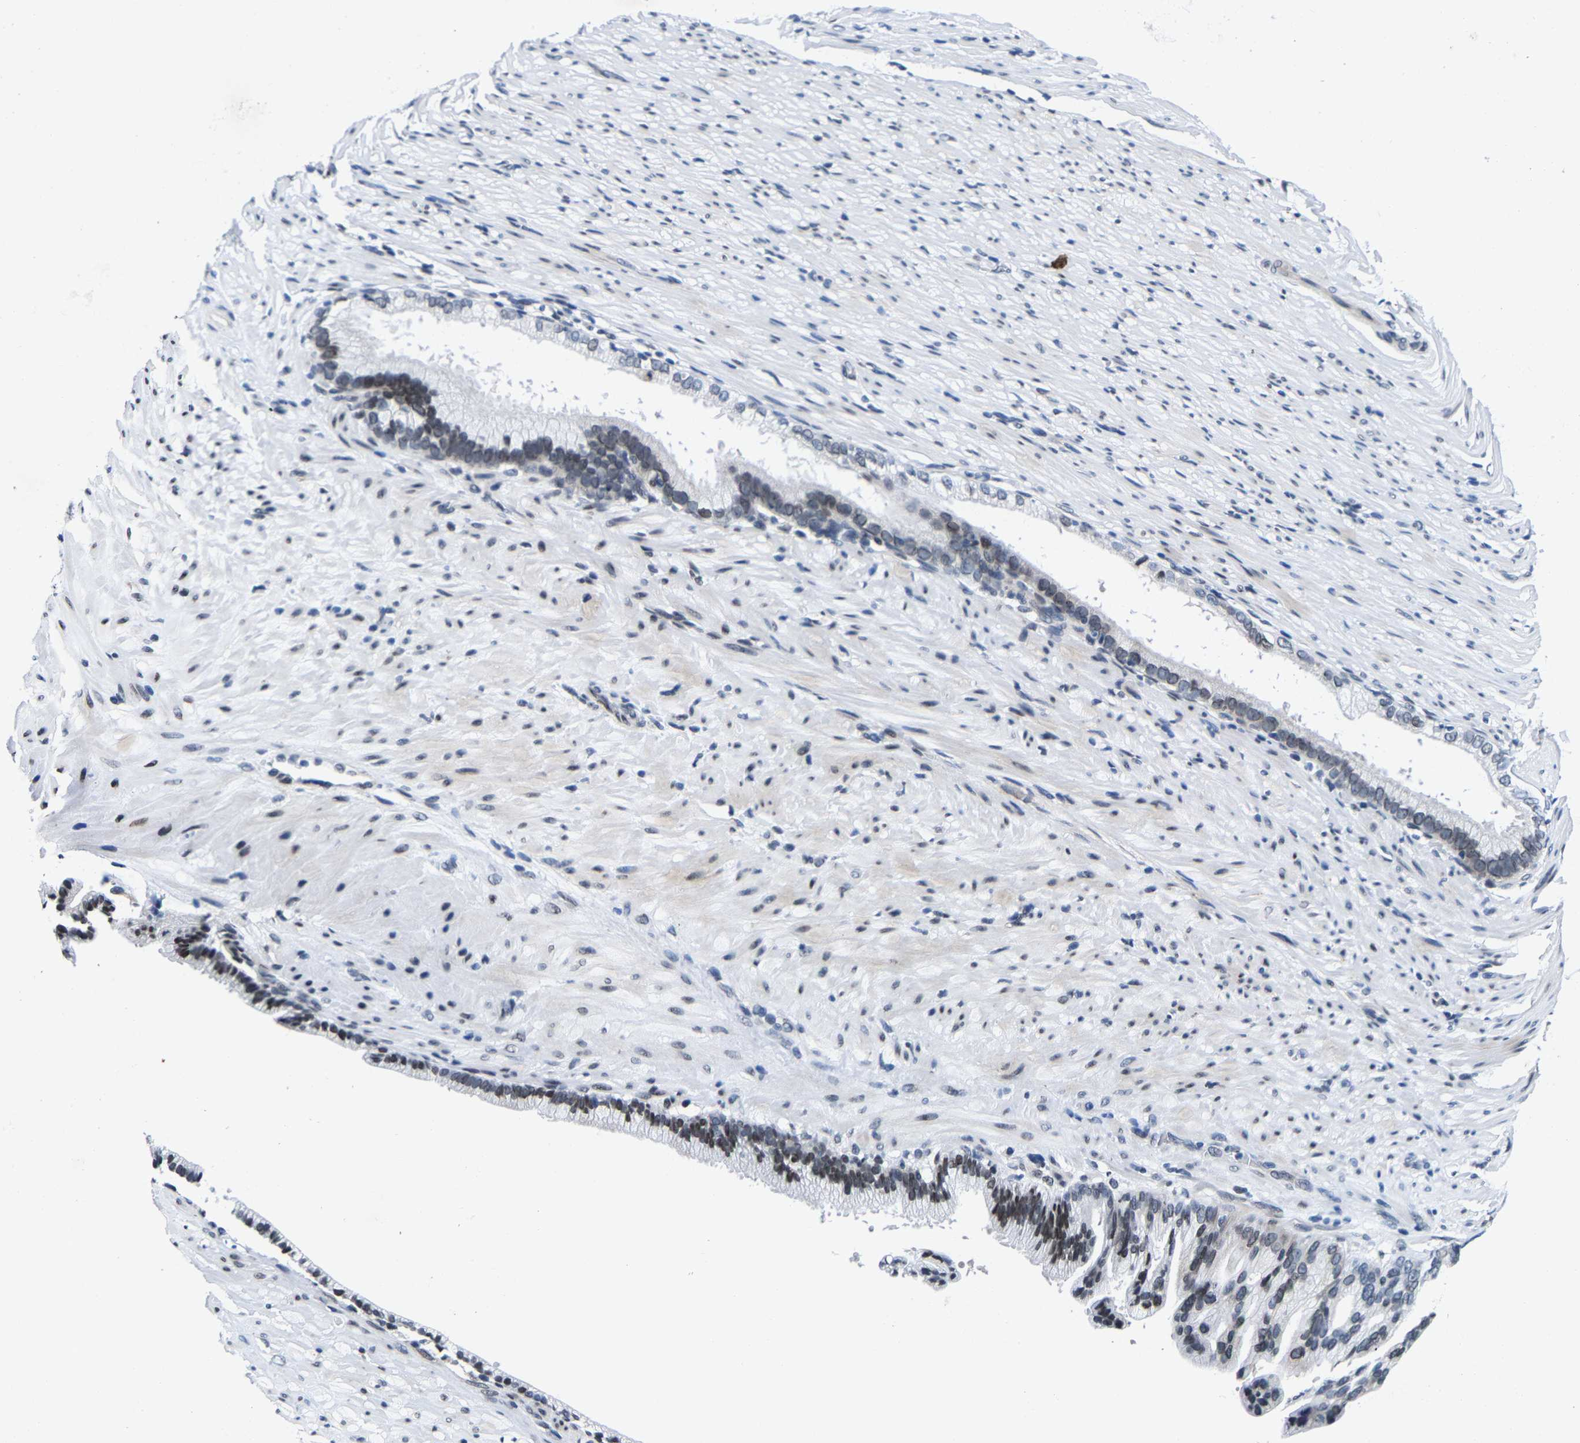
{"staining": {"intensity": "weak", "quantity": "25%-75%", "location": "nuclear"}, "tissue": "pancreatic cancer", "cell_type": "Tumor cells", "image_type": "cancer", "snomed": [{"axis": "morphology", "description": "Adenocarcinoma, NOS"}, {"axis": "topography", "description": "Pancreas"}], "caption": "This is a photomicrograph of immunohistochemistry staining of pancreatic cancer (adenocarcinoma), which shows weak expression in the nuclear of tumor cells.", "gene": "UBN2", "patient": {"sex": "male", "age": 69}}